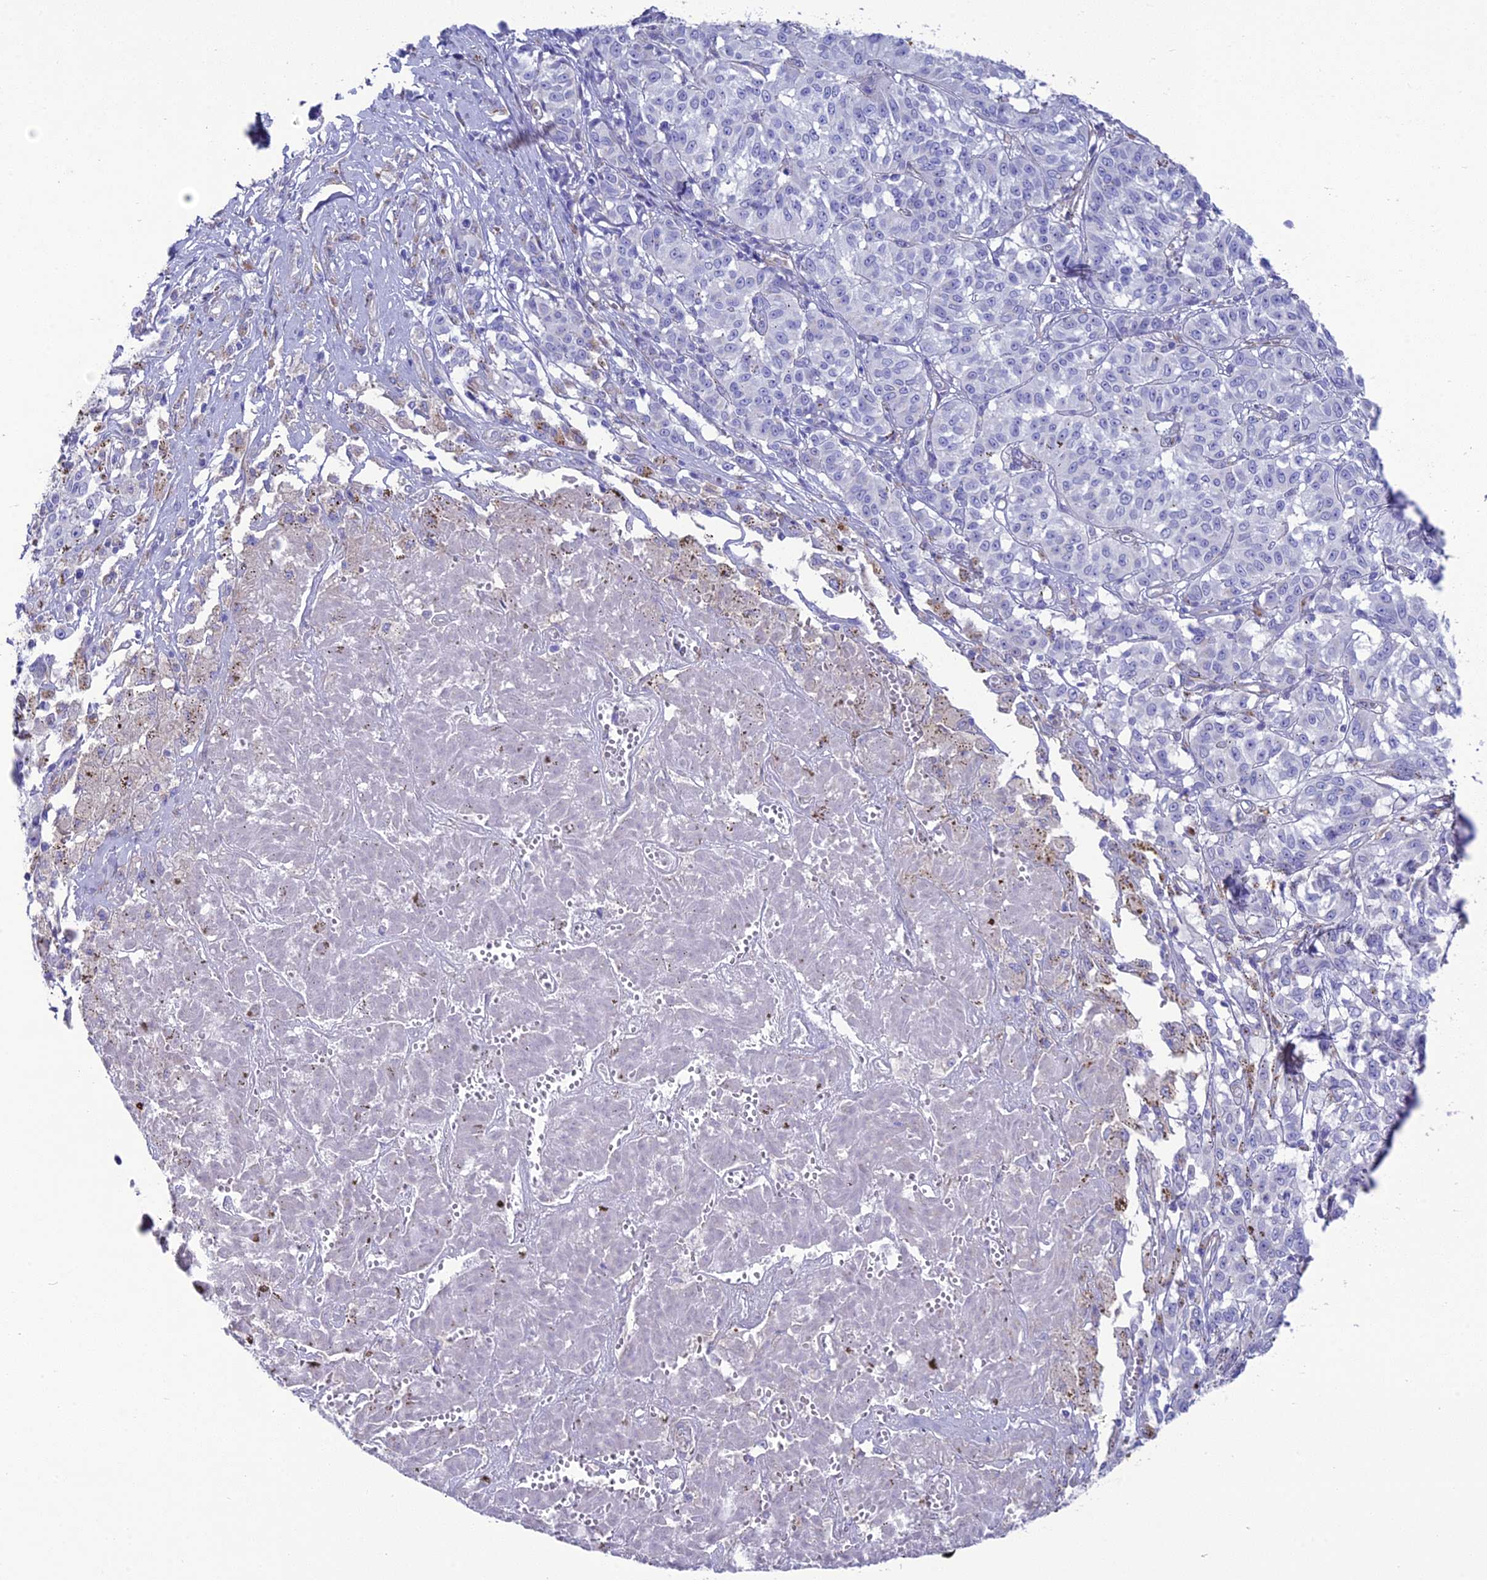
{"staining": {"intensity": "negative", "quantity": "none", "location": "none"}, "tissue": "melanoma", "cell_type": "Tumor cells", "image_type": "cancer", "snomed": [{"axis": "morphology", "description": "Malignant melanoma, NOS"}, {"axis": "topography", "description": "Skin"}], "caption": "This is an immunohistochemistry image of human malignant melanoma. There is no staining in tumor cells.", "gene": "TNS1", "patient": {"sex": "female", "age": 72}}